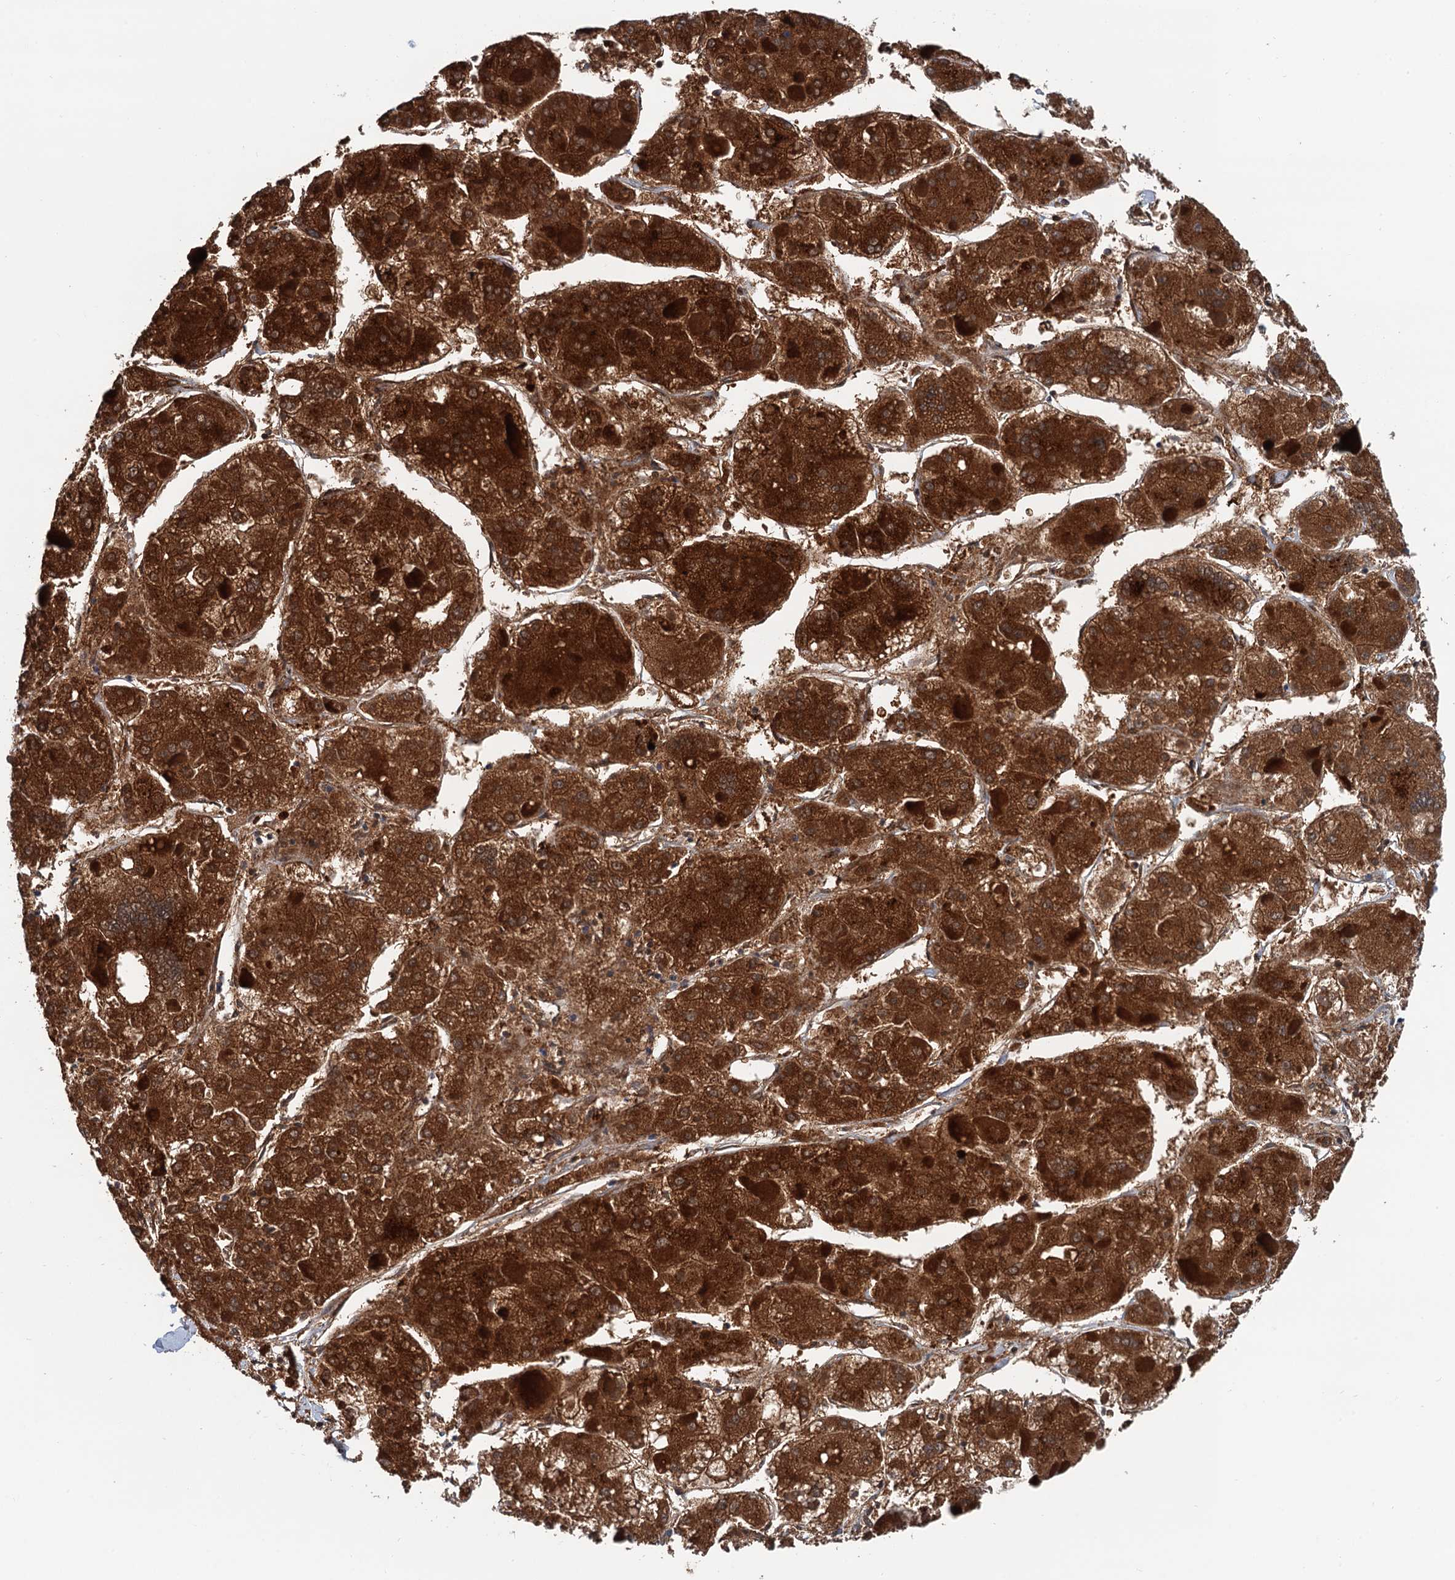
{"staining": {"intensity": "strong", "quantity": ">75%", "location": "cytoplasmic/membranous"}, "tissue": "liver cancer", "cell_type": "Tumor cells", "image_type": "cancer", "snomed": [{"axis": "morphology", "description": "Carcinoma, Hepatocellular, NOS"}, {"axis": "topography", "description": "Liver"}], "caption": "Protein expression analysis of liver cancer displays strong cytoplasmic/membranous positivity in approximately >75% of tumor cells.", "gene": "CSTPP1", "patient": {"sex": "female", "age": 73}}